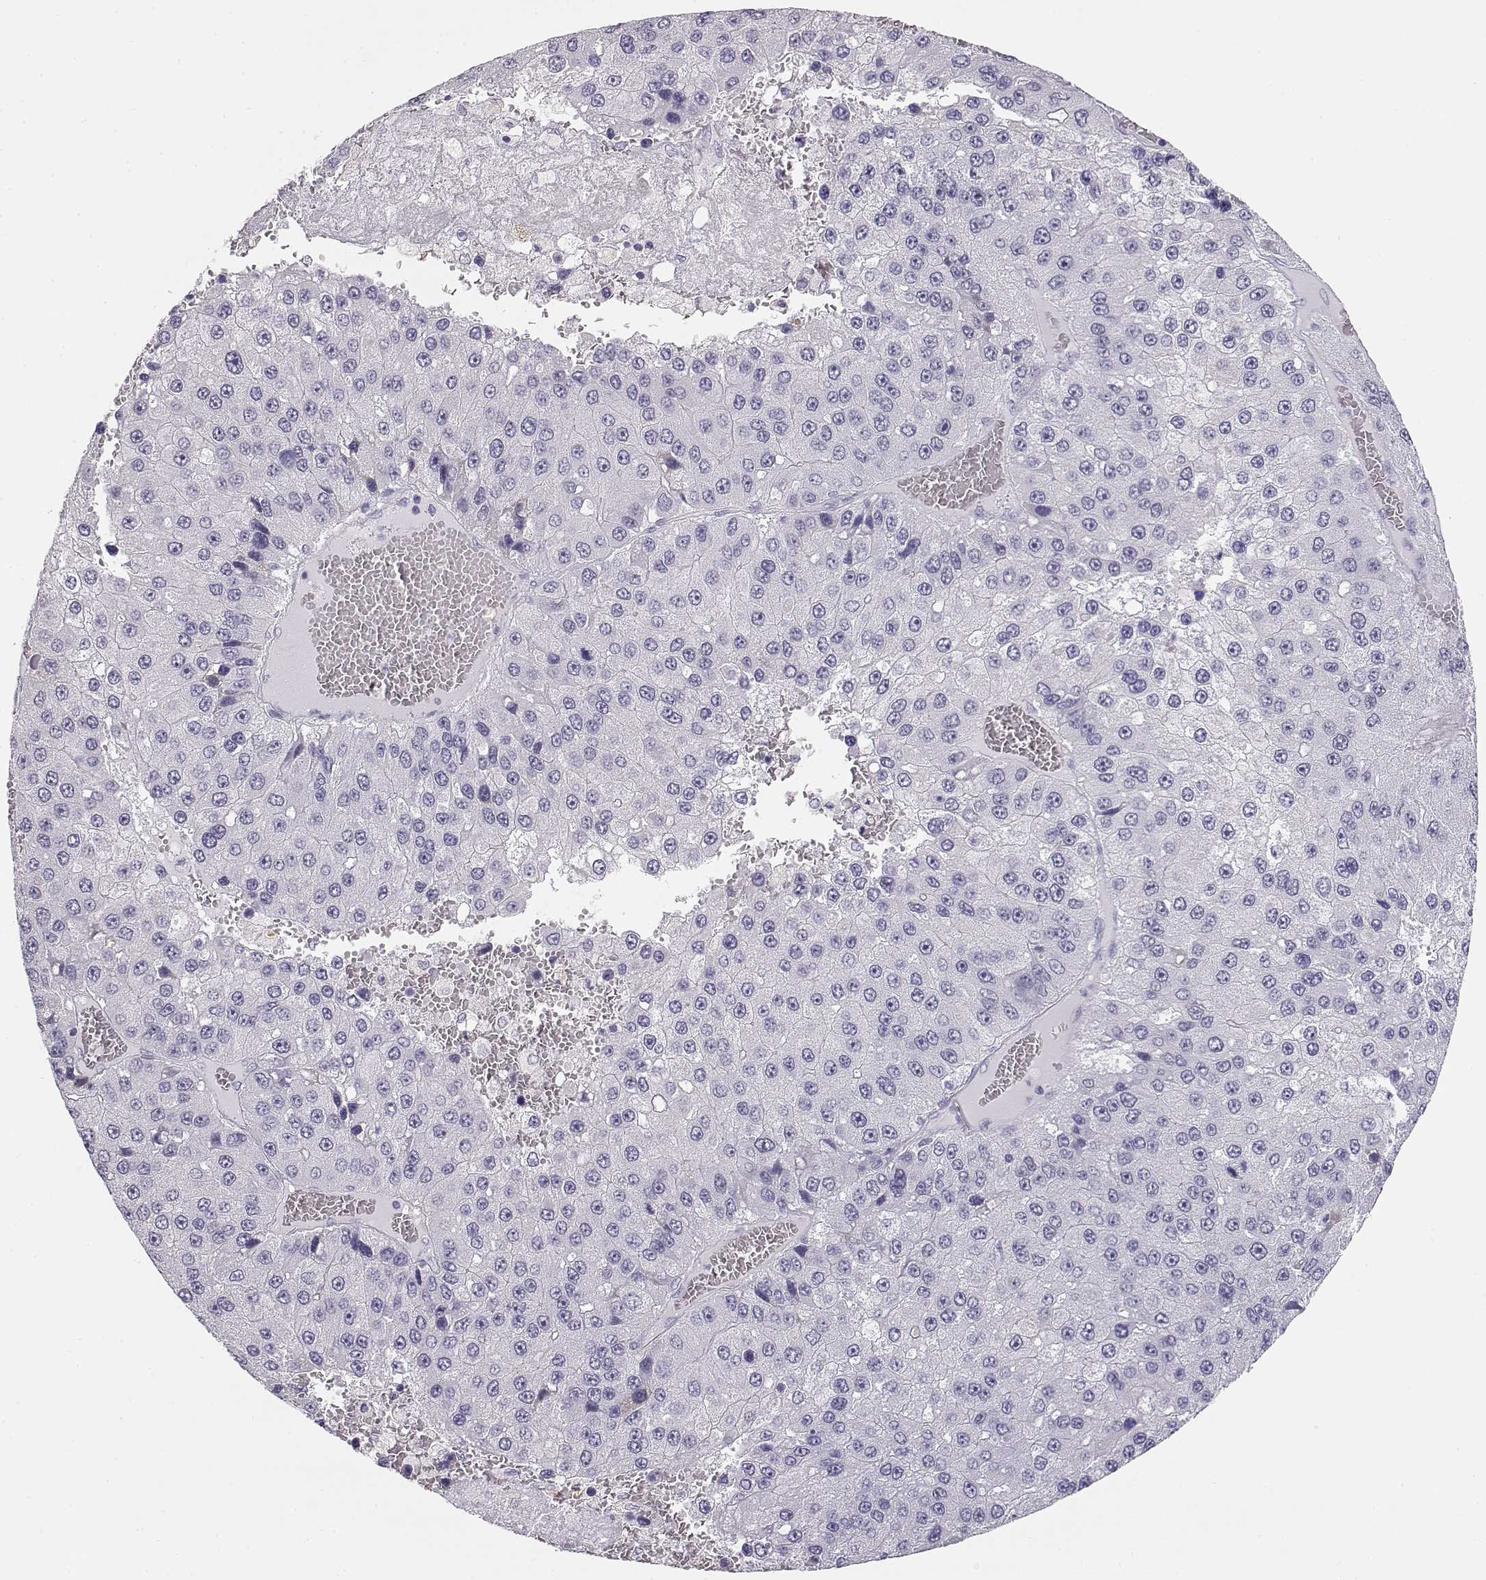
{"staining": {"intensity": "negative", "quantity": "none", "location": "none"}, "tissue": "liver cancer", "cell_type": "Tumor cells", "image_type": "cancer", "snomed": [{"axis": "morphology", "description": "Carcinoma, Hepatocellular, NOS"}, {"axis": "topography", "description": "Liver"}], "caption": "Immunohistochemical staining of hepatocellular carcinoma (liver) displays no significant positivity in tumor cells.", "gene": "NUTM1", "patient": {"sex": "female", "age": 73}}